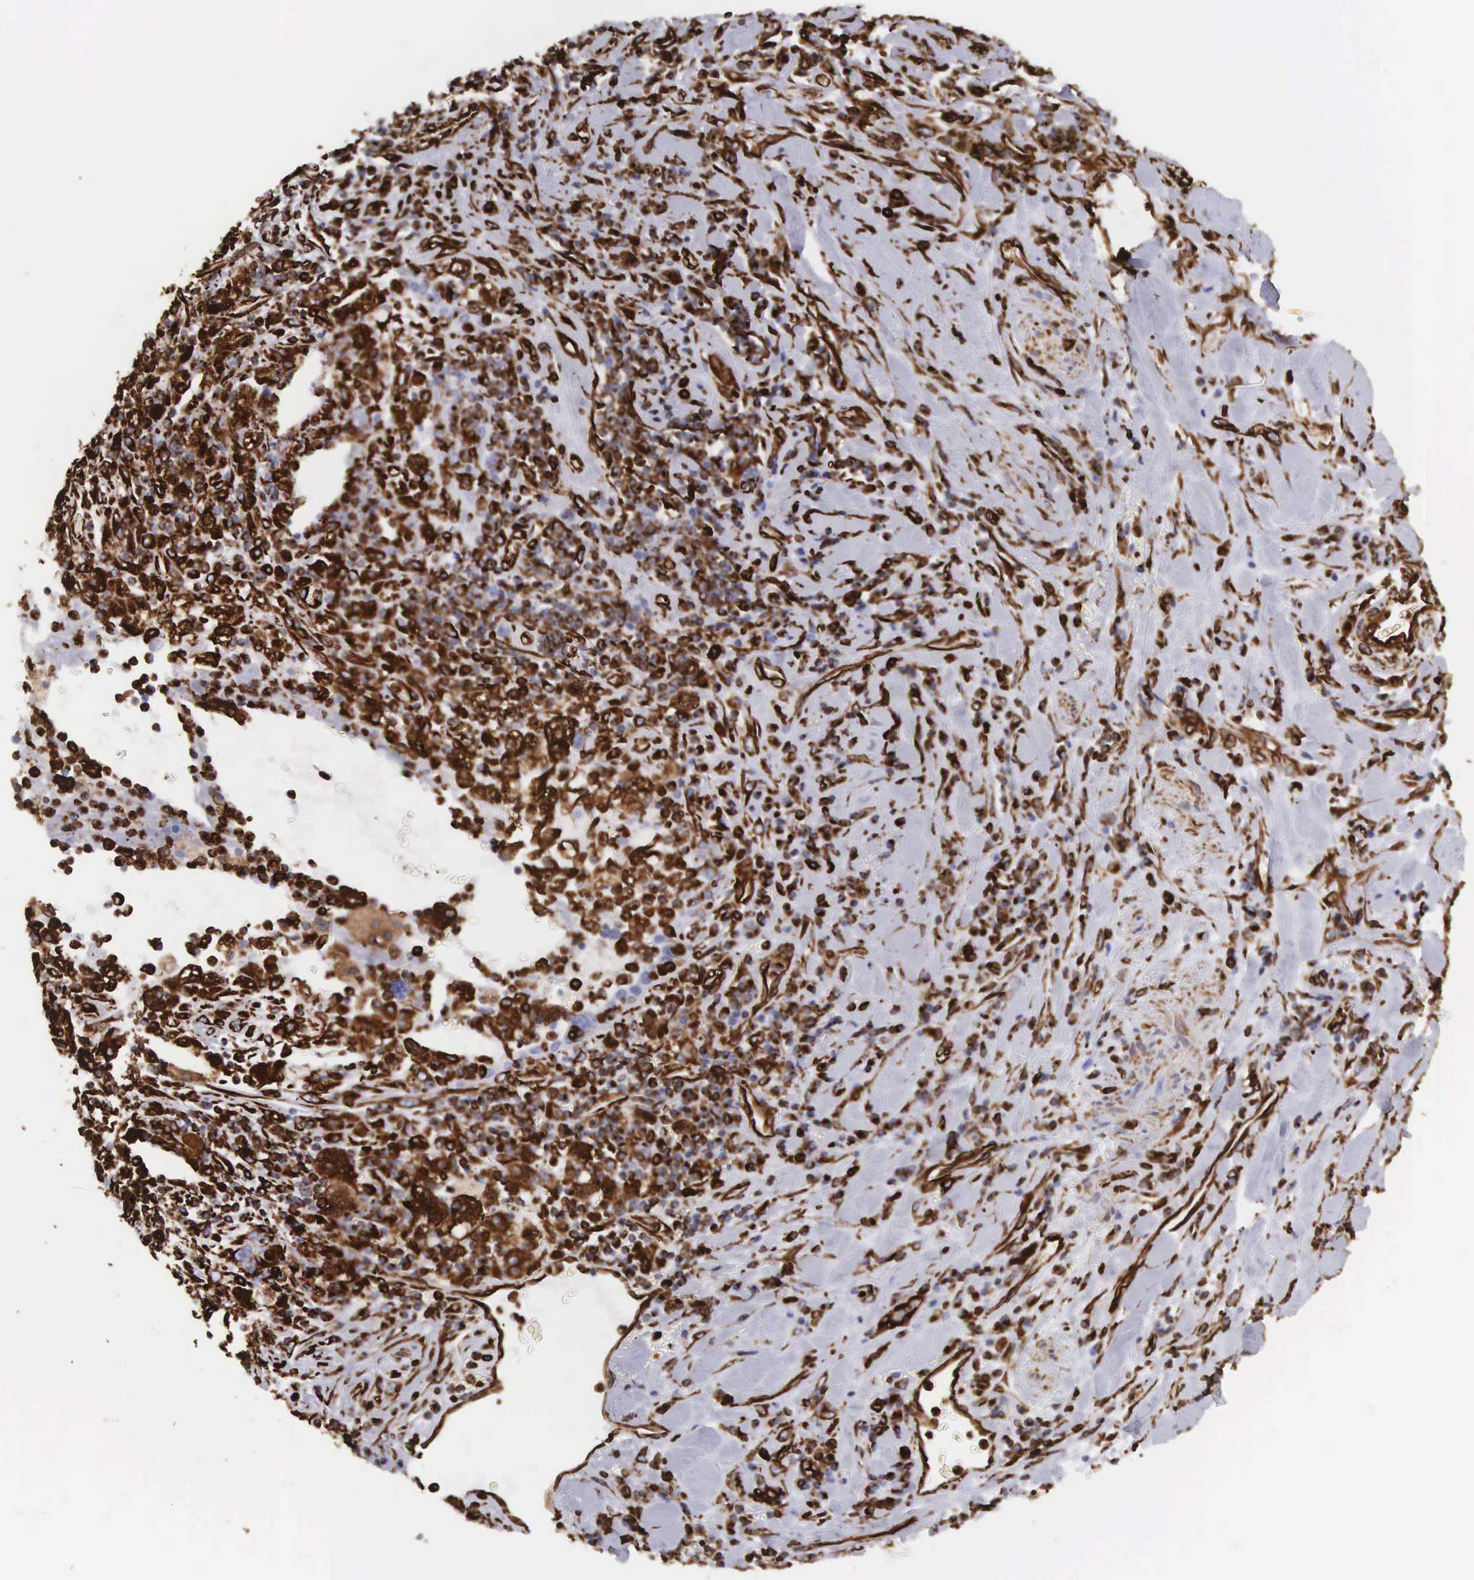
{"staining": {"intensity": "strong", "quantity": "<25%", "location": "cytoplasmic/membranous"}, "tissue": "lung cancer", "cell_type": "Tumor cells", "image_type": "cancer", "snomed": [{"axis": "morphology", "description": "Squamous cell carcinoma, NOS"}, {"axis": "topography", "description": "Lung"}], "caption": "Lung cancer stained with a brown dye displays strong cytoplasmic/membranous positive expression in approximately <25% of tumor cells.", "gene": "VIM", "patient": {"sex": "male", "age": 64}}